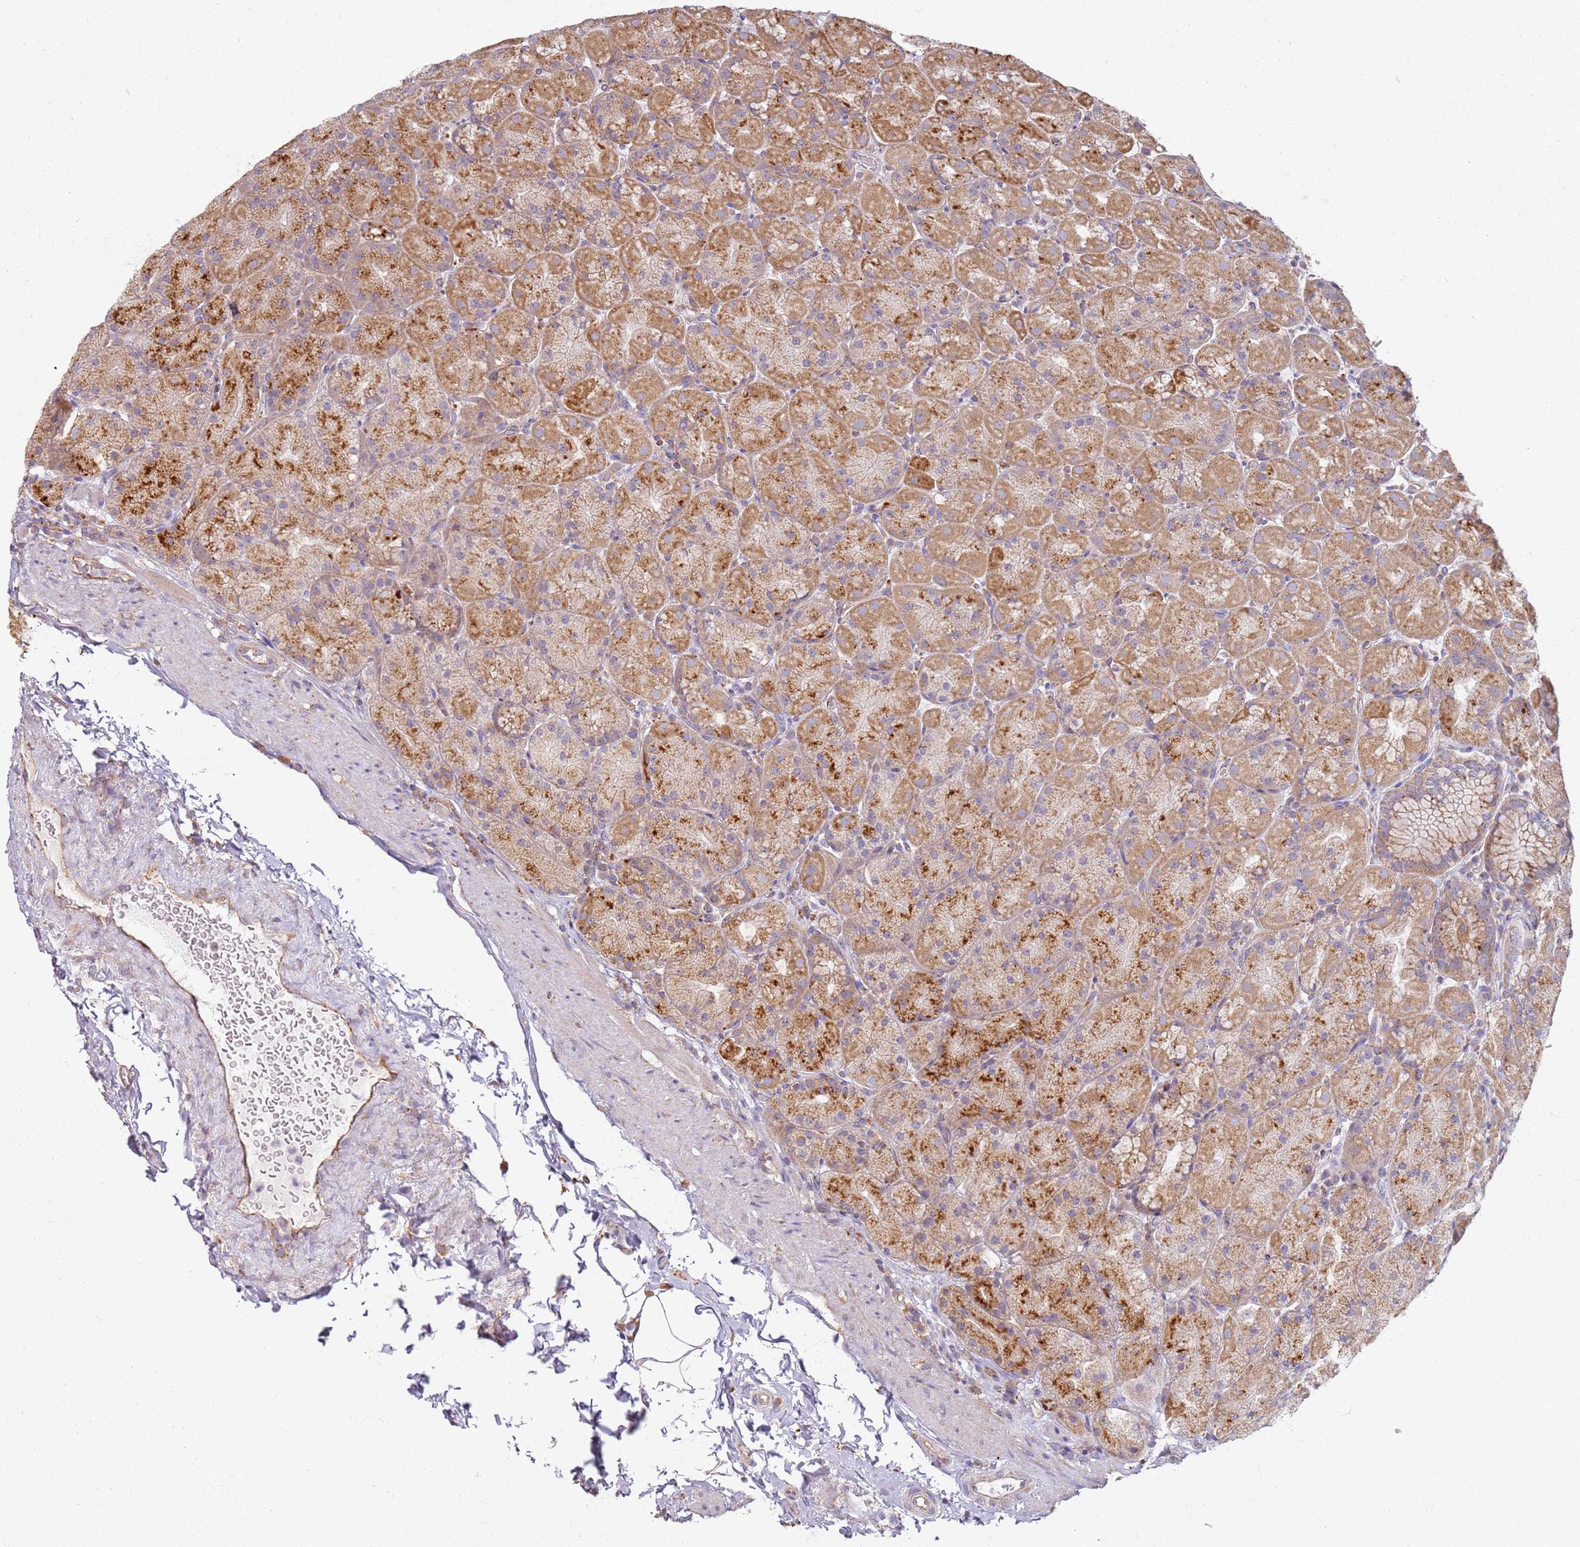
{"staining": {"intensity": "moderate", "quantity": ">75%", "location": "cytoplasmic/membranous"}, "tissue": "stomach", "cell_type": "Glandular cells", "image_type": "normal", "snomed": [{"axis": "morphology", "description": "Normal tissue, NOS"}, {"axis": "topography", "description": "Stomach, upper"}, {"axis": "topography", "description": "Stomach, lower"}], "caption": "Stomach stained with DAB (3,3'-diaminobenzidine) immunohistochemistry (IHC) exhibits medium levels of moderate cytoplasmic/membranous staining in about >75% of glandular cells. The protein is shown in brown color, while the nuclei are stained blue.", "gene": "PROKR2", "patient": {"sex": "male", "age": 67}}